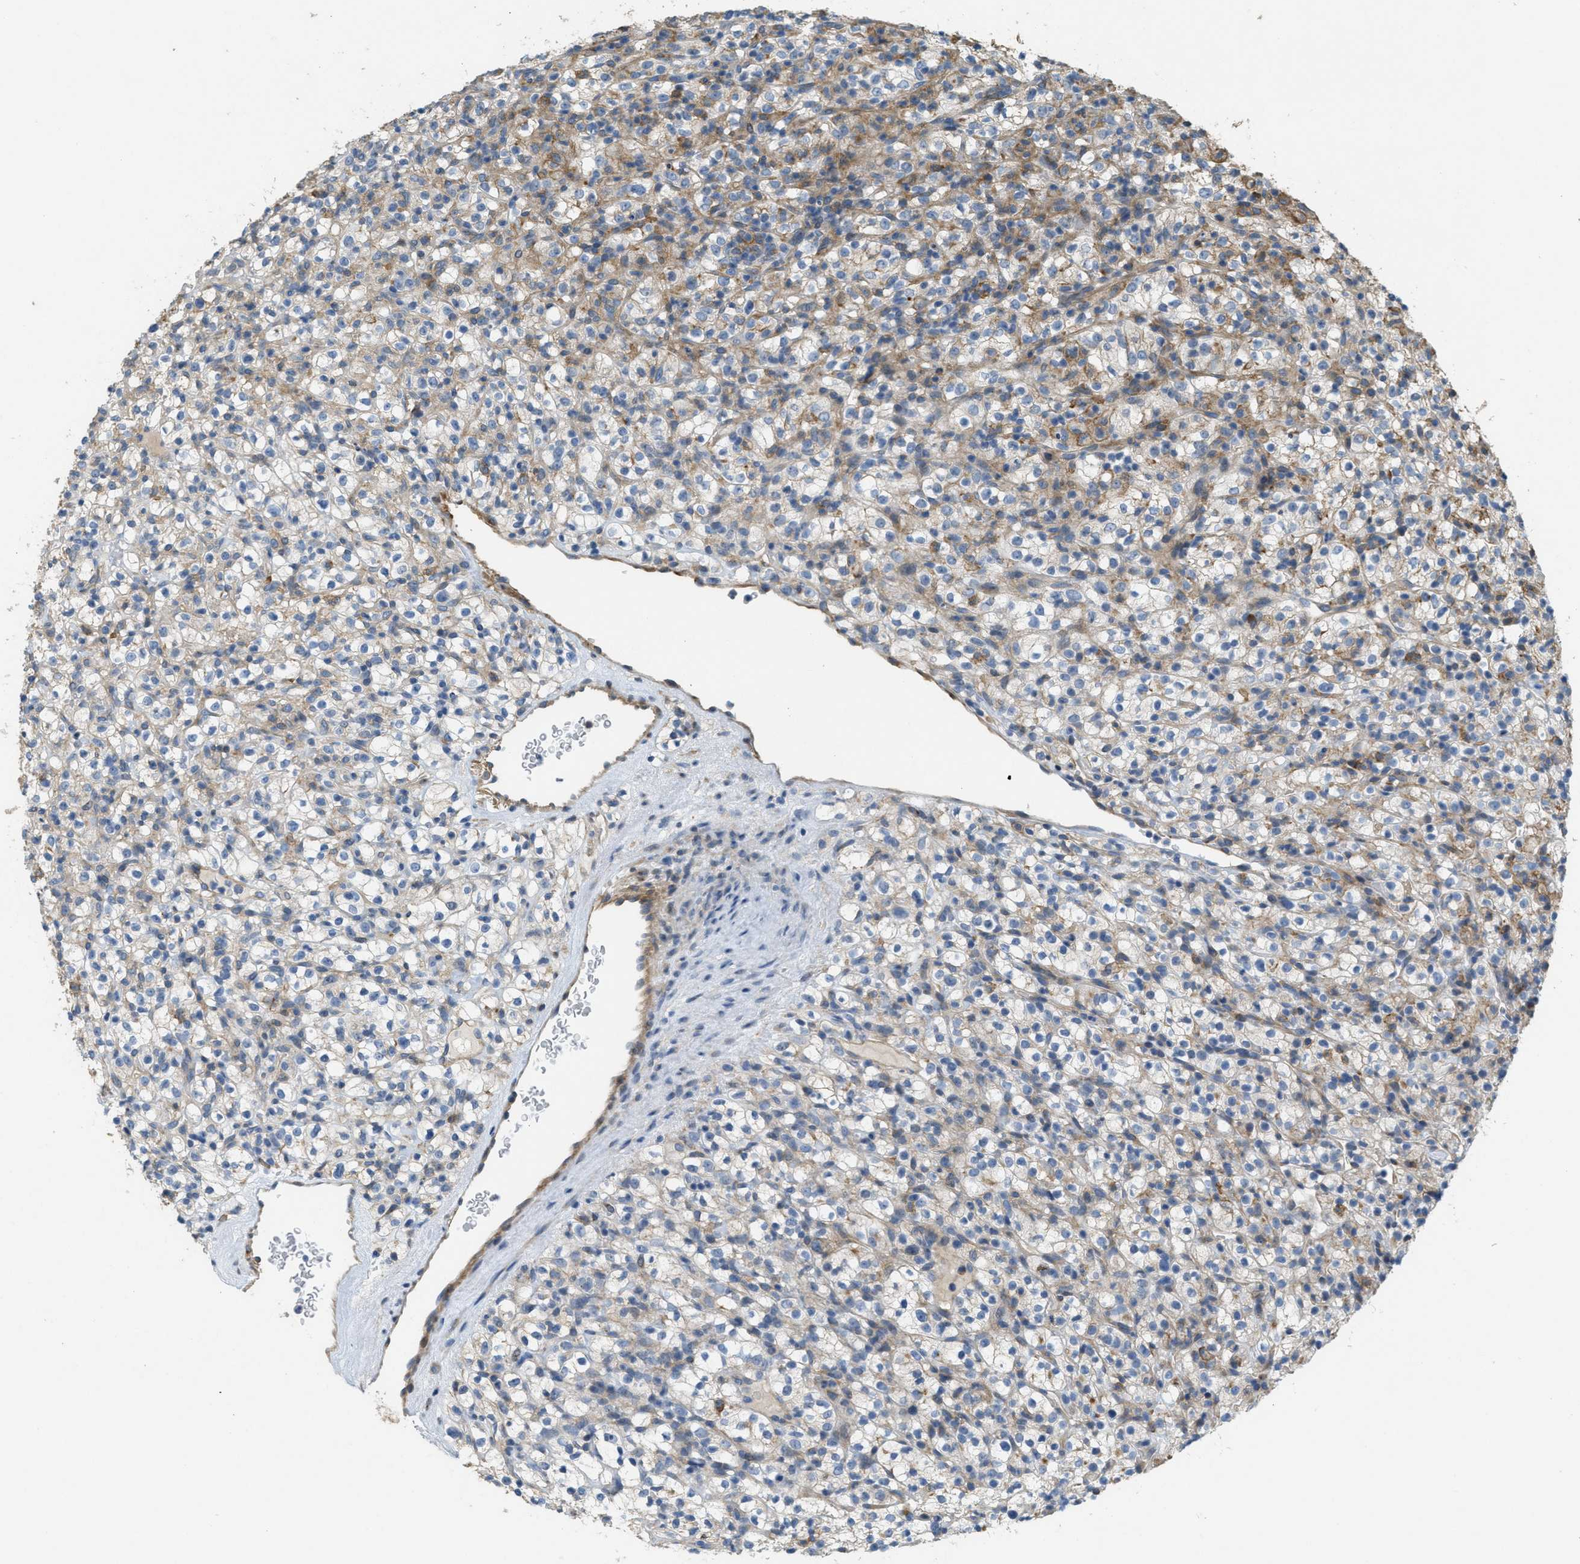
{"staining": {"intensity": "weak", "quantity": "<25%", "location": "cytoplasmic/membranous"}, "tissue": "renal cancer", "cell_type": "Tumor cells", "image_type": "cancer", "snomed": [{"axis": "morphology", "description": "Normal tissue, NOS"}, {"axis": "morphology", "description": "Adenocarcinoma, NOS"}, {"axis": "topography", "description": "Kidney"}], "caption": "Tumor cells are negative for protein expression in human renal cancer. The staining is performed using DAB (3,3'-diaminobenzidine) brown chromogen with nuclei counter-stained in using hematoxylin.", "gene": "ADCY5", "patient": {"sex": "female", "age": 72}}